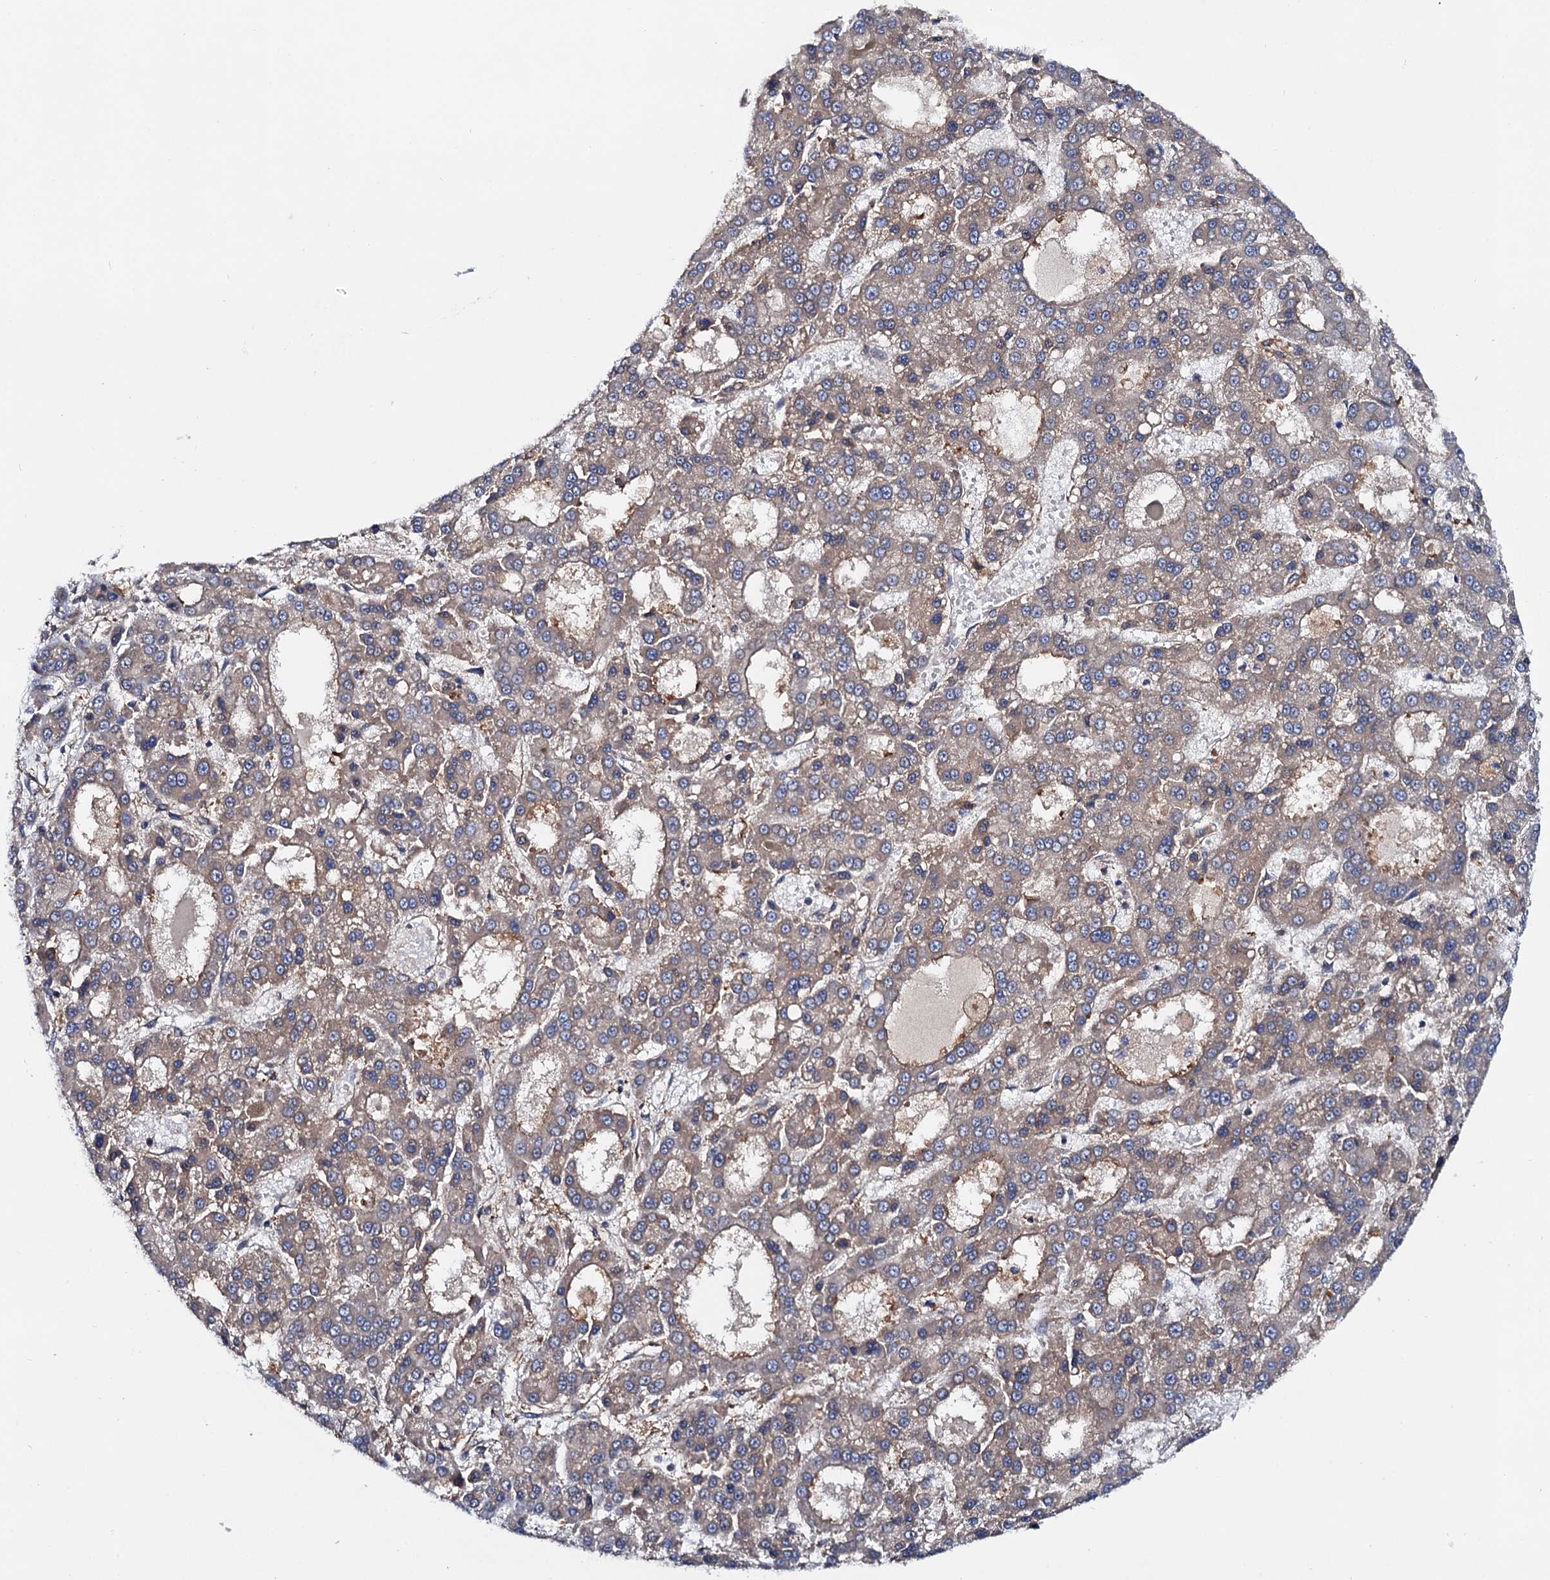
{"staining": {"intensity": "weak", "quantity": "25%-75%", "location": "cytoplasmic/membranous"}, "tissue": "liver cancer", "cell_type": "Tumor cells", "image_type": "cancer", "snomed": [{"axis": "morphology", "description": "Carcinoma, Hepatocellular, NOS"}, {"axis": "topography", "description": "Liver"}], "caption": "Immunohistochemistry (IHC) (DAB (3,3'-diaminobenzidine)) staining of human hepatocellular carcinoma (liver) demonstrates weak cytoplasmic/membranous protein positivity in approximately 25%-75% of tumor cells.", "gene": "MRPL48", "patient": {"sex": "male", "age": 70}}